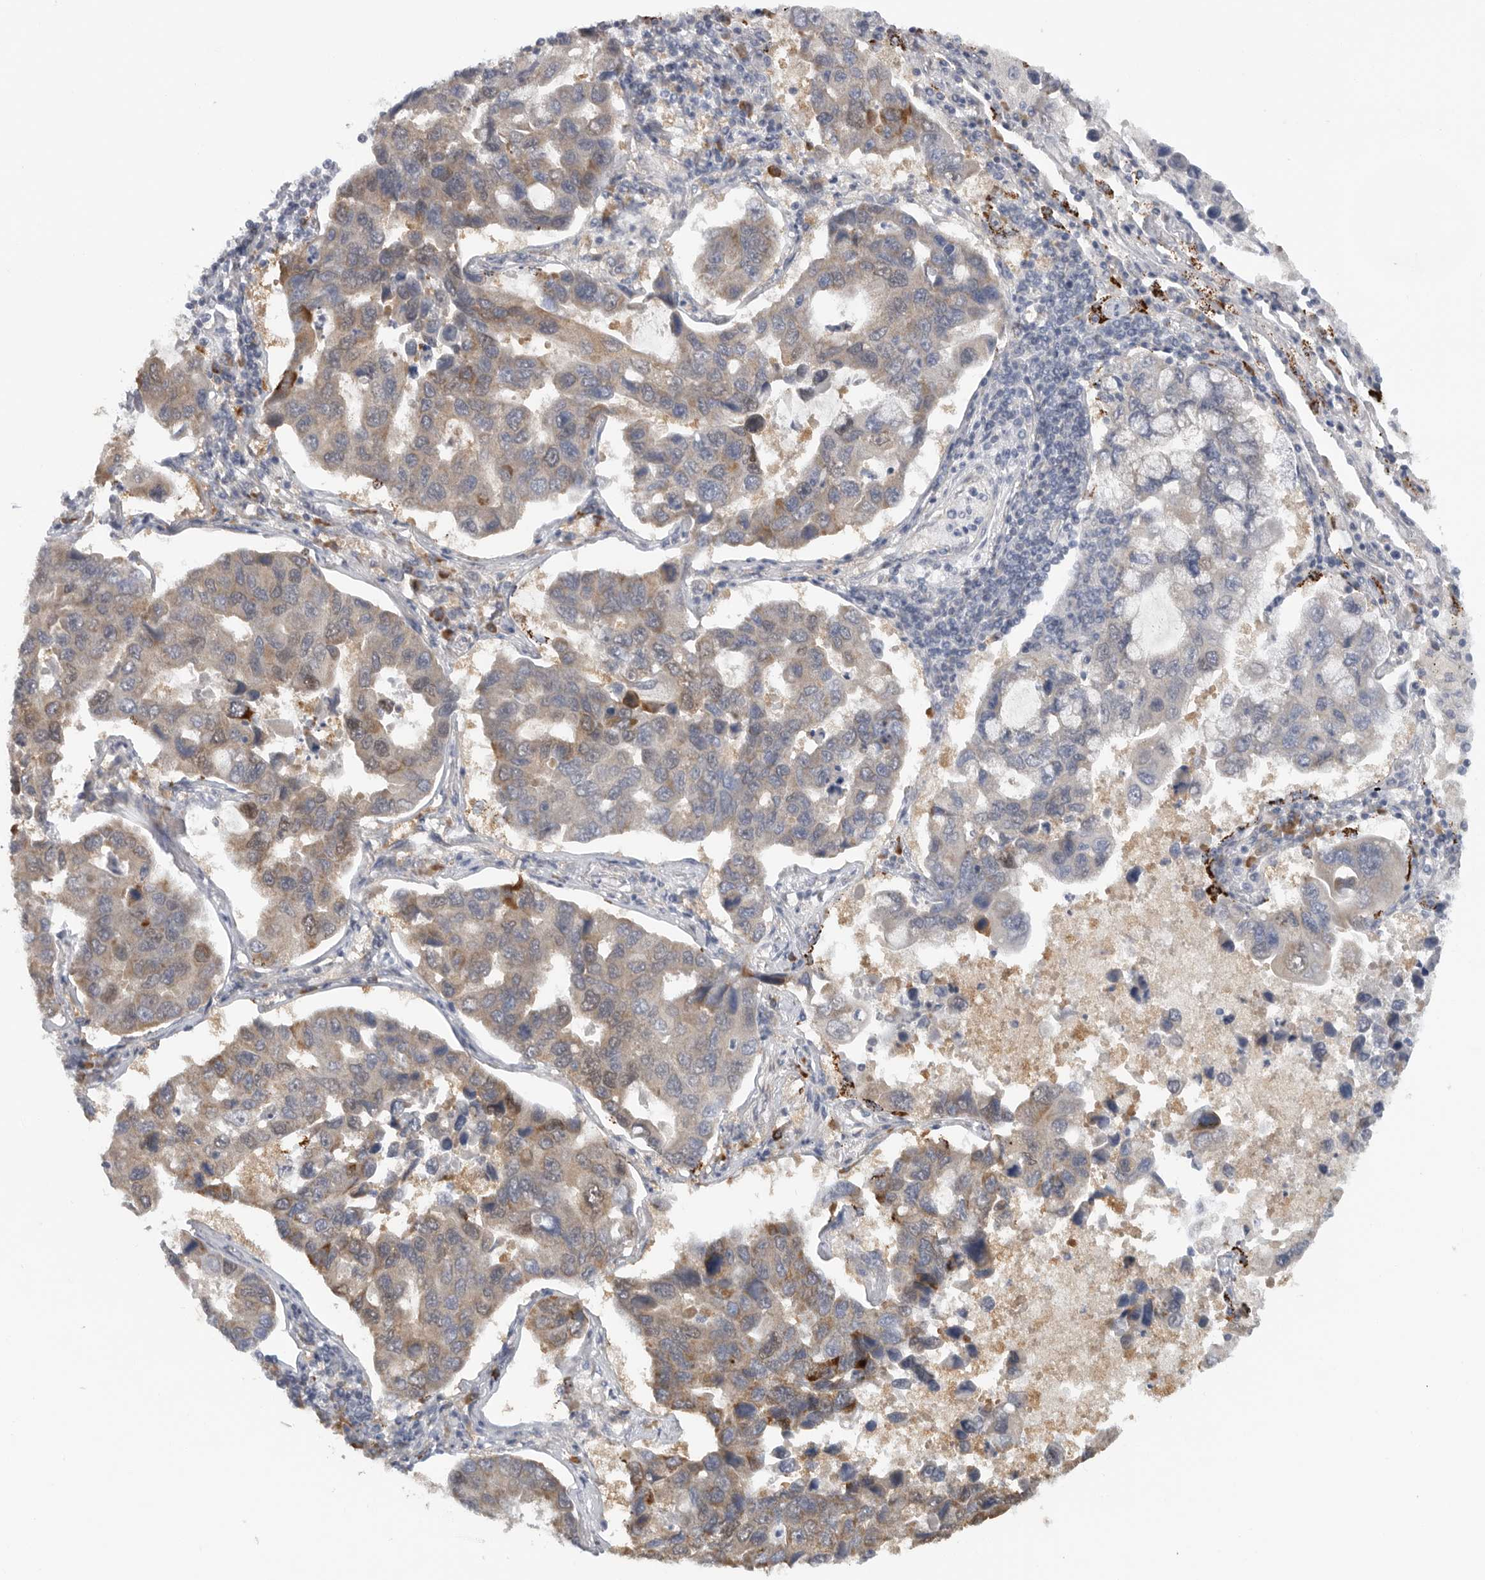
{"staining": {"intensity": "moderate", "quantity": "<25%", "location": "cytoplasmic/membranous"}, "tissue": "lung cancer", "cell_type": "Tumor cells", "image_type": "cancer", "snomed": [{"axis": "morphology", "description": "Adenocarcinoma, NOS"}, {"axis": "topography", "description": "Lung"}], "caption": "The histopathology image demonstrates staining of lung cancer, revealing moderate cytoplasmic/membranous protein staining (brown color) within tumor cells.", "gene": "DYRK2", "patient": {"sex": "male", "age": 64}}